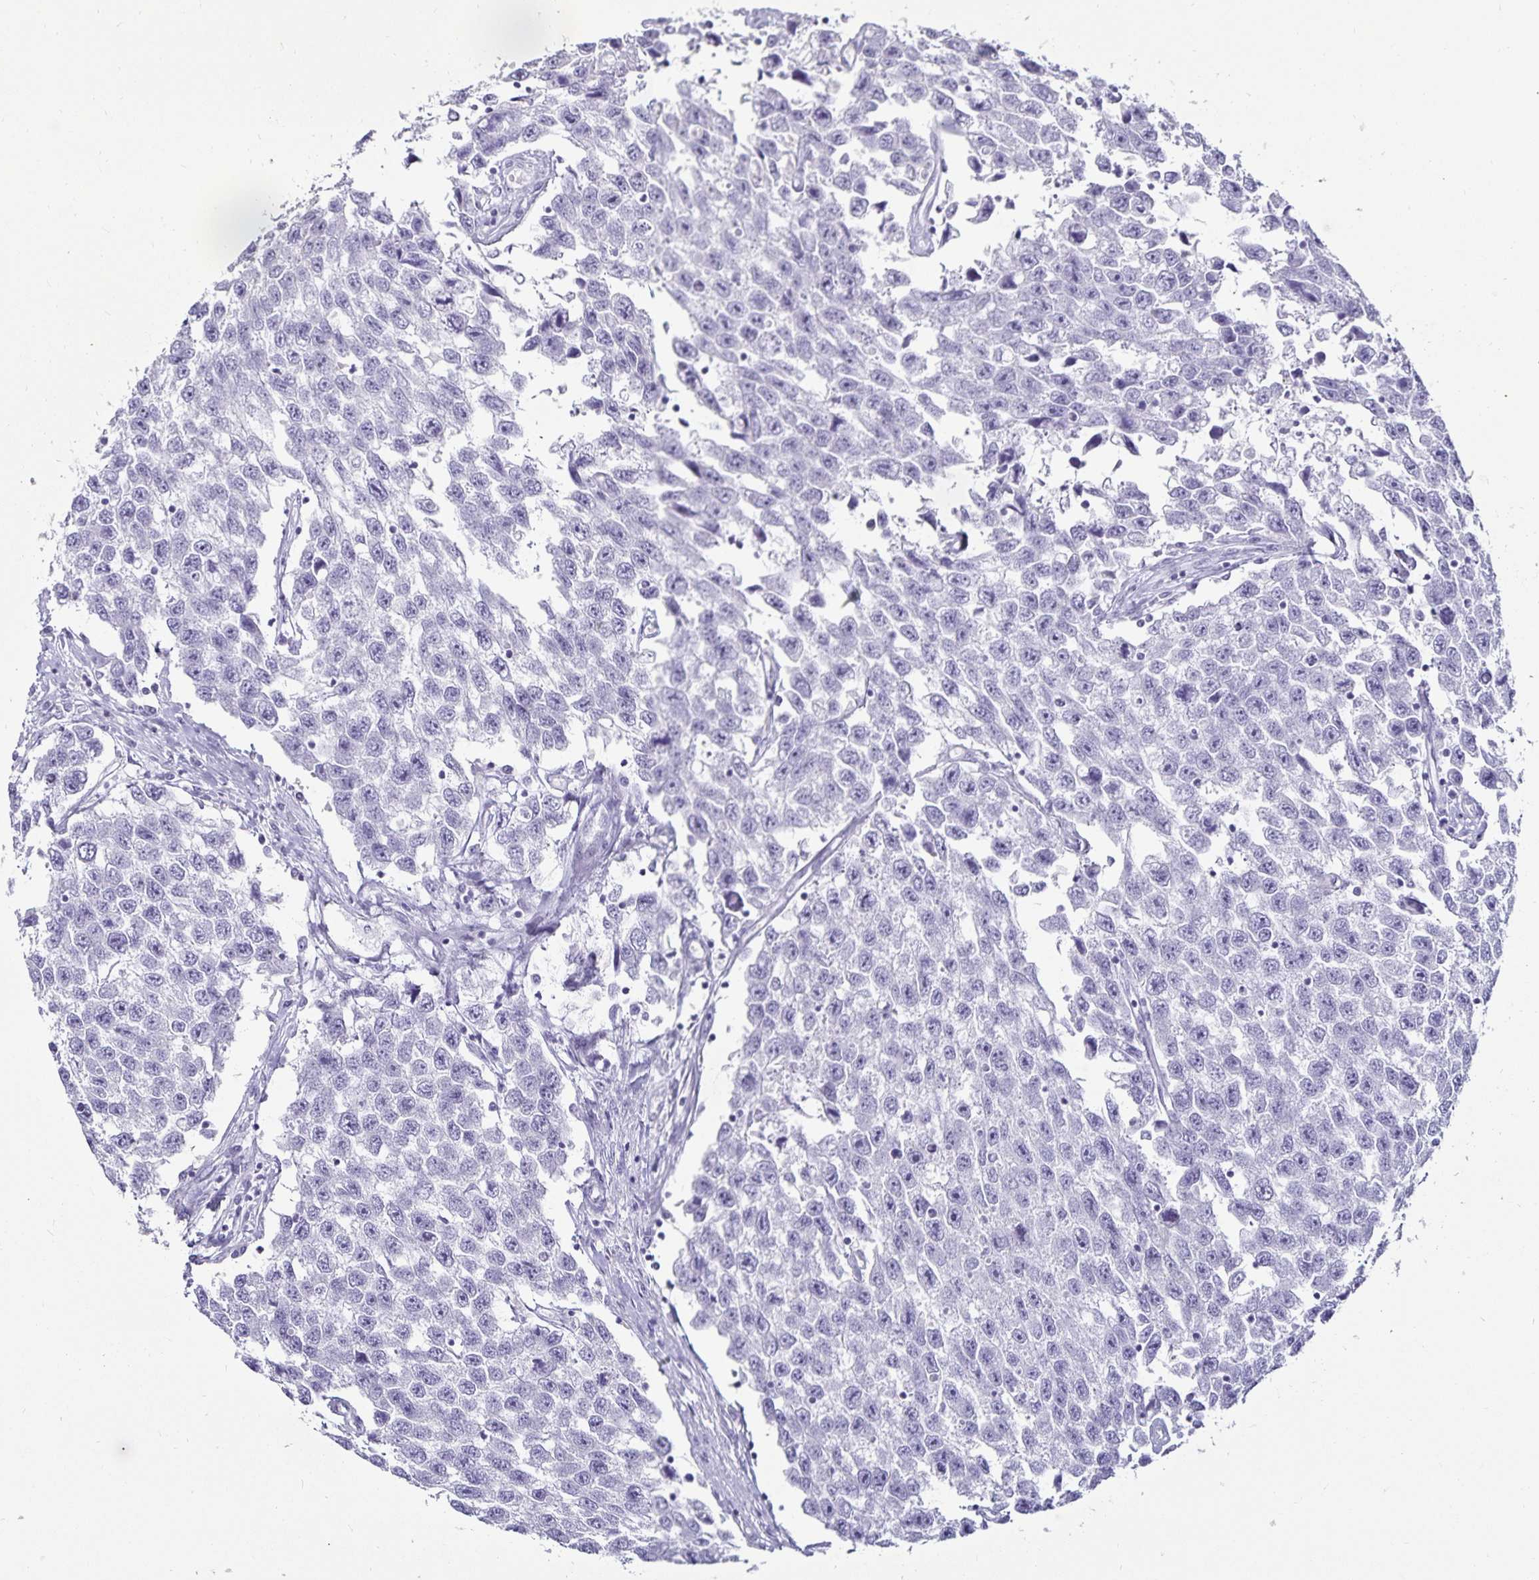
{"staining": {"intensity": "negative", "quantity": "none", "location": "none"}, "tissue": "testis cancer", "cell_type": "Tumor cells", "image_type": "cancer", "snomed": [{"axis": "morphology", "description": "Seminoma, NOS"}, {"axis": "topography", "description": "Testis"}], "caption": "Tumor cells are negative for brown protein staining in testis cancer. The staining was performed using DAB (3,3'-diaminobenzidine) to visualize the protein expression in brown, while the nuclei were stained in blue with hematoxylin (Magnification: 20x).", "gene": "DEFA6", "patient": {"sex": "male", "age": 33}}